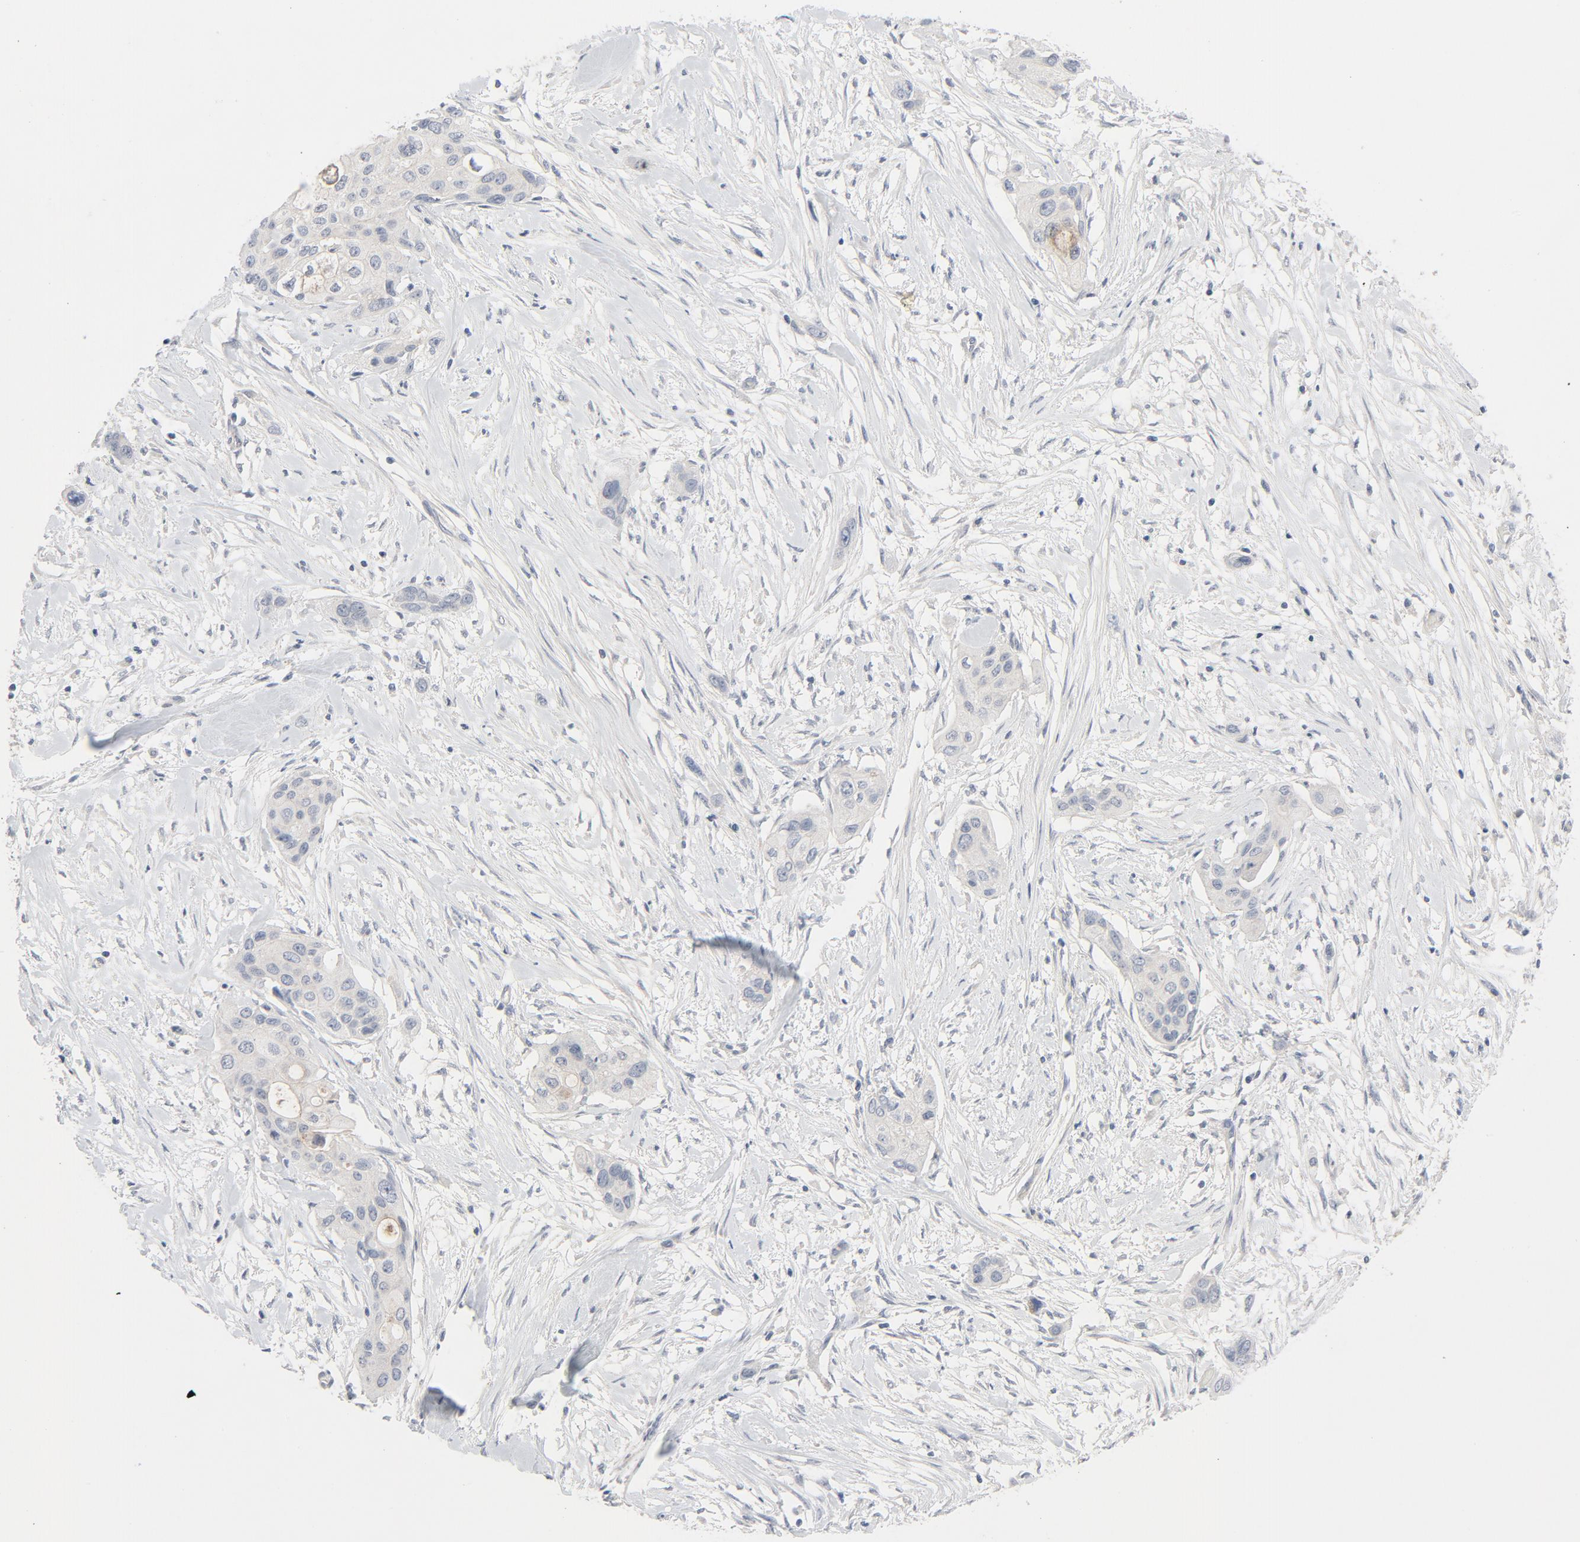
{"staining": {"intensity": "negative", "quantity": "none", "location": "none"}, "tissue": "pancreatic cancer", "cell_type": "Tumor cells", "image_type": "cancer", "snomed": [{"axis": "morphology", "description": "Adenocarcinoma, NOS"}, {"axis": "topography", "description": "Pancreas"}], "caption": "Immunohistochemistry (IHC) image of neoplastic tissue: pancreatic cancer stained with DAB reveals no significant protein positivity in tumor cells.", "gene": "TSG101", "patient": {"sex": "female", "age": 60}}